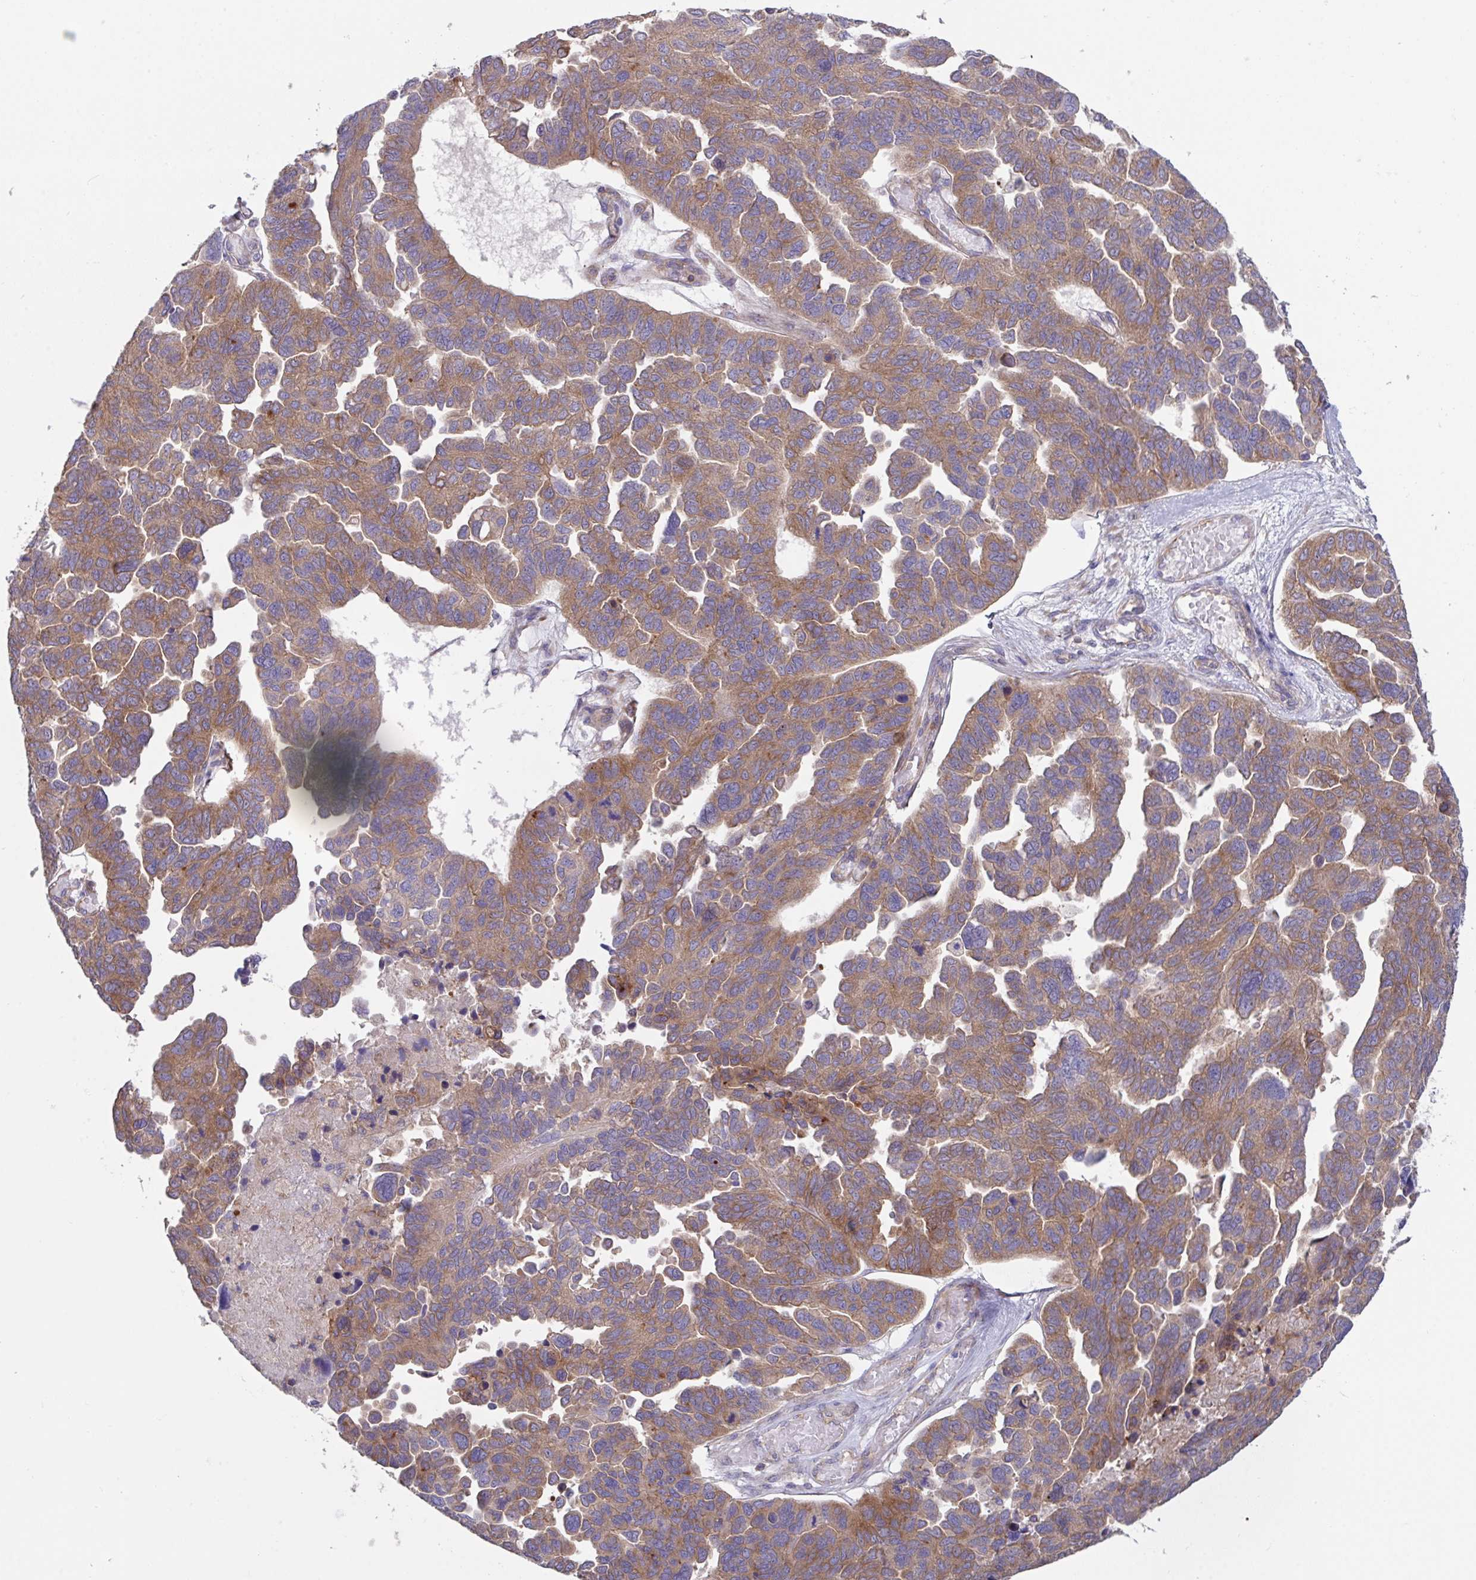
{"staining": {"intensity": "moderate", "quantity": ">75%", "location": "cytoplasmic/membranous"}, "tissue": "ovarian cancer", "cell_type": "Tumor cells", "image_type": "cancer", "snomed": [{"axis": "morphology", "description": "Cystadenocarcinoma, serous, NOS"}, {"axis": "topography", "description": "Ovary"}], "caption": "Ovarian cancer (serous cystadenocarcinoma) was stained to show a protein in brown. There is medium levels of moderate cytoplasmic/membranous expression in about >75% of tumor cells. The staining was performed using DAB, with brown indicating positive protein expression. Nuclei are stained blue with hematoxylin.", "gene": "YARS2", "patient": {"sex": "female", "age": 64}}